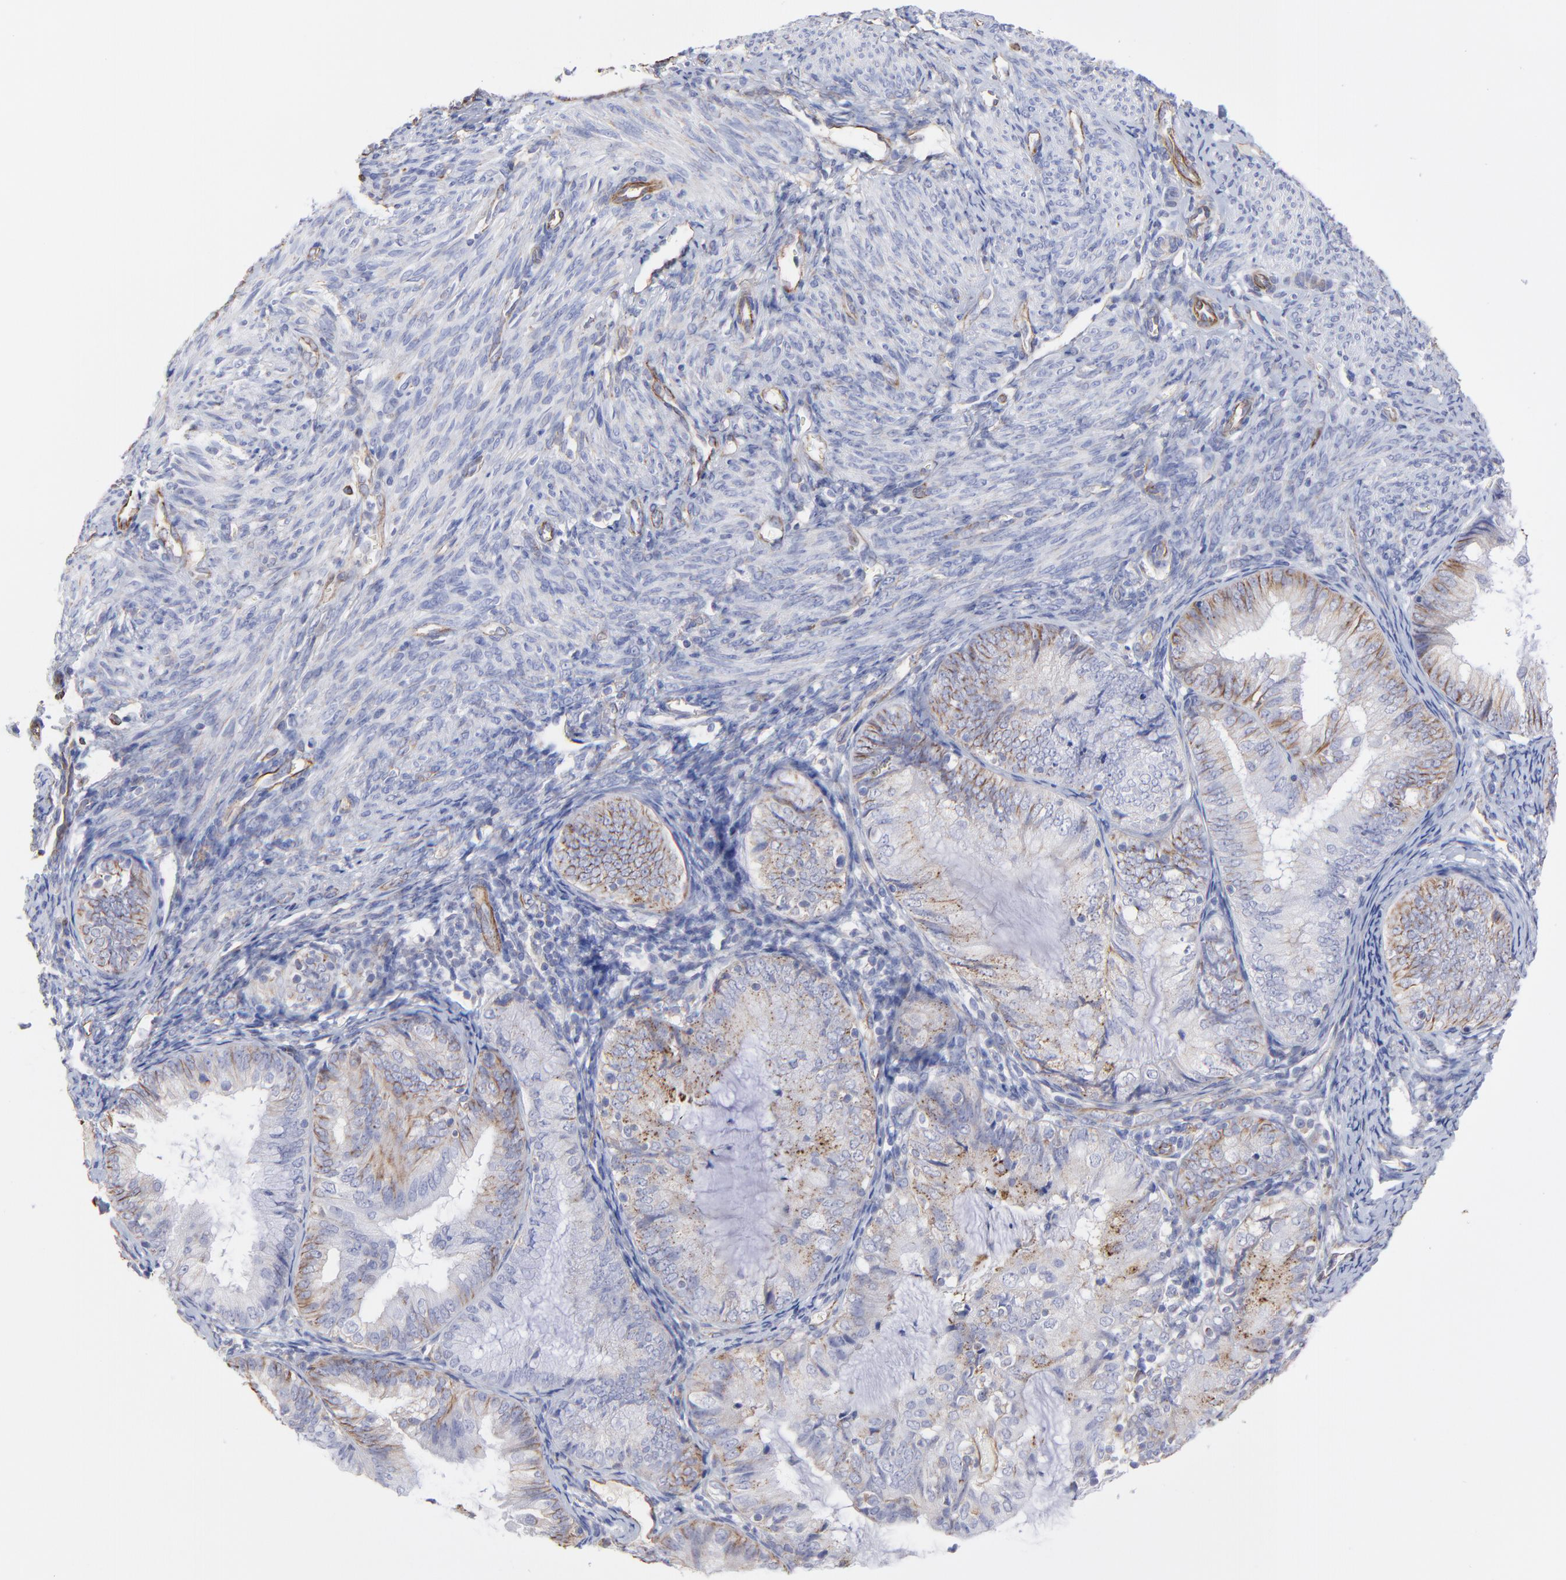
{"staining": {"intensity": "moderate", "quantity": ">75%", "location": "cytoplasmic/membranous"}, "tissue": "endometrial cancer", "cell_type": "Tumor cells", "image_type": "cancer", "snomed": [{"axis": "morphology", "description": "Adenocarcinoma, NOS"}, {"axis": "topography", "description": "Endometrium"}], "caption": "High-magnification brightfield microscopy of endometrial cancer stained with DAB (brown) and counterstained with hematoxylin (blue). tumor cells exhibit moderate cytoplasmic/membranous positivity is identified in about>75% of cells.", "gene": "COX8C", "patient": {"sex": "female", "age": 66}}